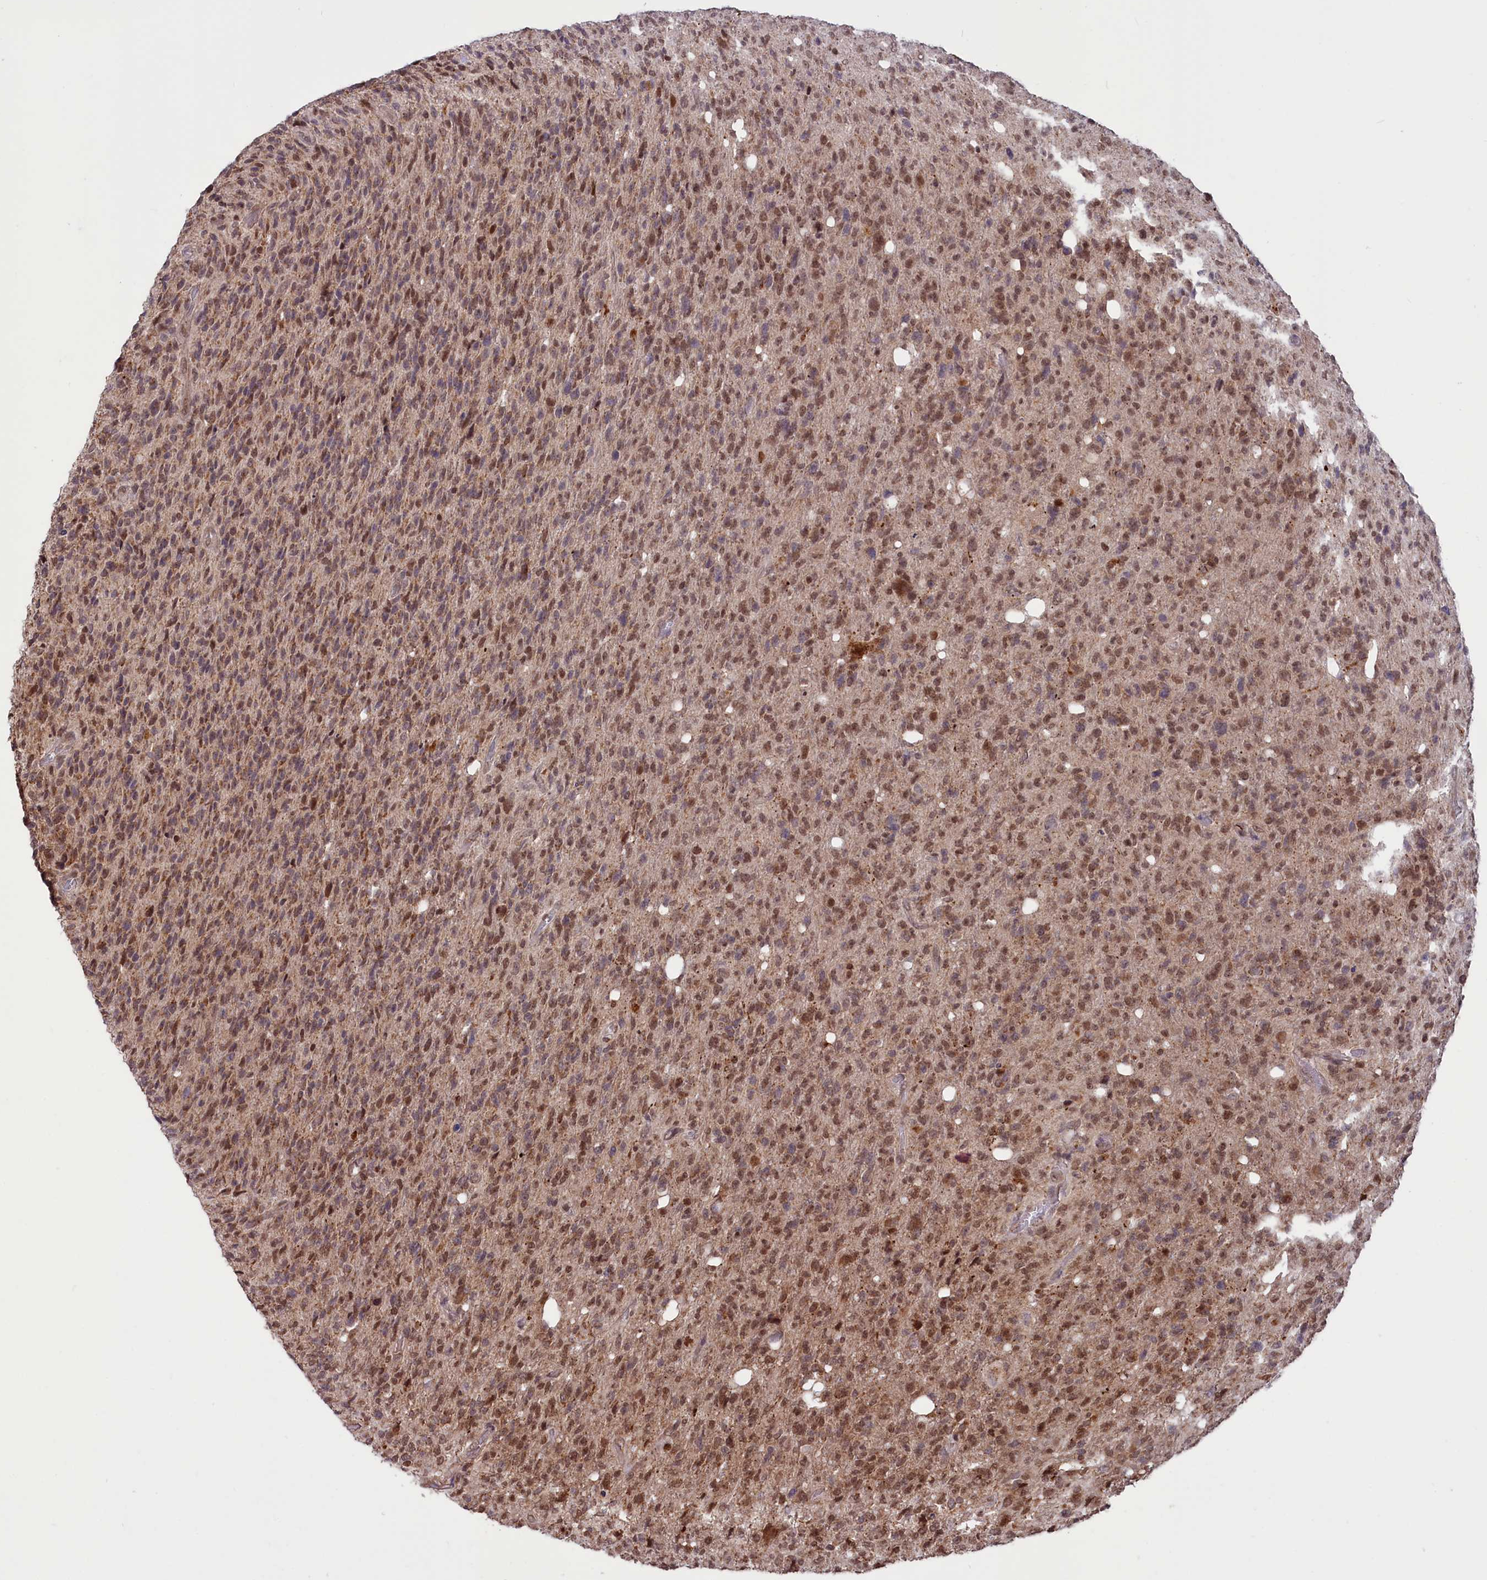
{"staining": {"intensity": "moderate", "quantity": ">75%", "location": "cytoplasmic/membranous,nuclear"}, "tissue": "glioma", "cell_type": "Tumor cells", "image_type": "cancer", "snomed": [{"axis": "morphology", "description": "Glioma, malignant, High grade"}, {"axis": "topography", "description": "Brain"}], "caption": "Protein positivity by immunohistochemistry displays moderate cytoplasmic/membranous and nuclear expression in approximately >75% of tumor cells in glioma.", "gene": "PHC3", "patient": {"sex": "female", "age": 57}}